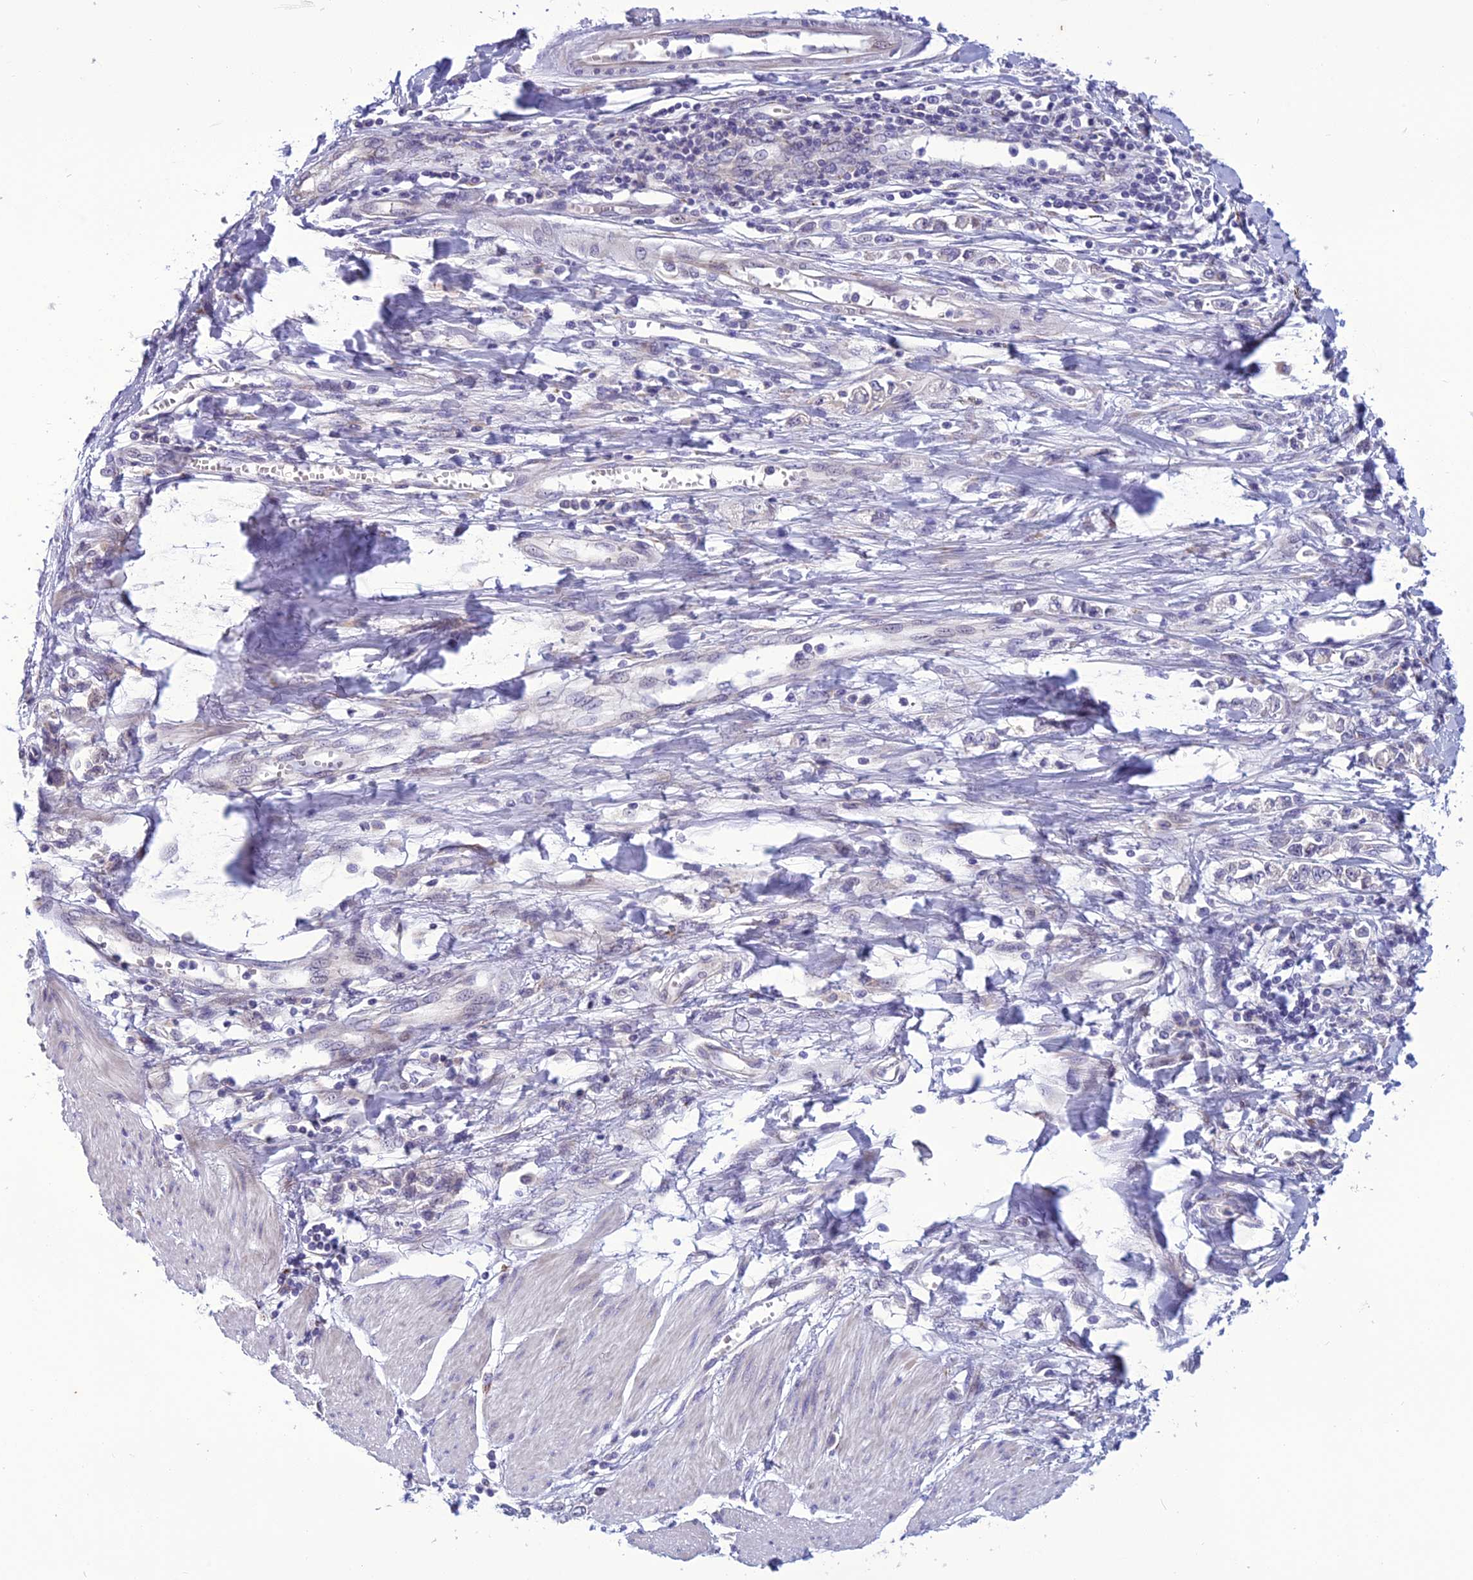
{"staining": {"intensity": "negative", "quantity": "none", "location": "none"}, "tissue": "stomach cancer", "cell_type": "Tumor cells", "image_type": "cancer", "snomed": [{"axis": "morphology", "description": "Adenocarcinoma, NOS"}, {"axis": "topography", "description": "Stomach"}], "caption": "This is a photomicrograph of immunohistochemistry staining of stomach cancer (adenocarcinoma), which shows no staining in tumor cells.", "gene": "PSMF1", "patient": {"sex": "female", "age": 76}}